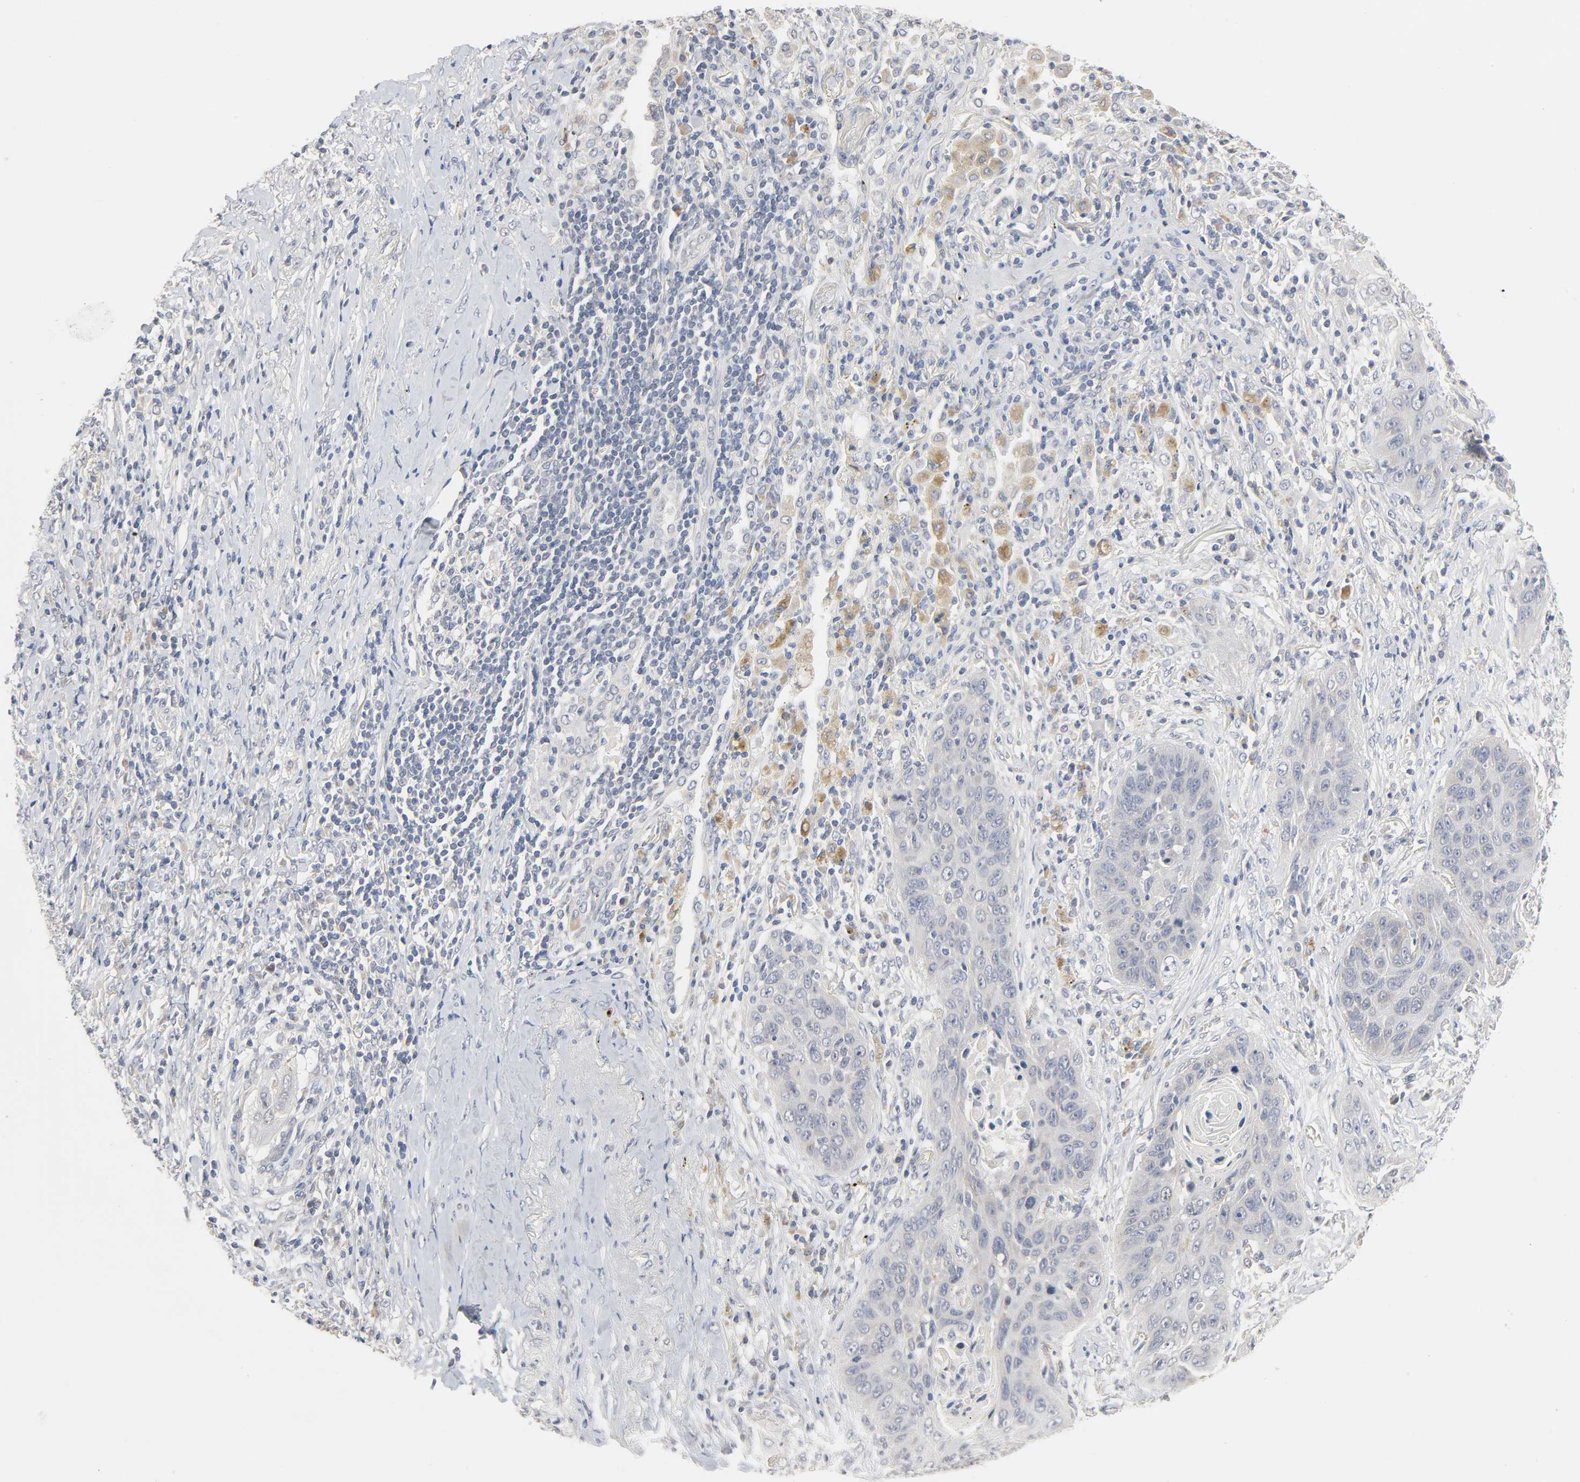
{"staining": {"intensity": "negative", "quantity": "none", "location": "none"}, "tissue": "lung cancer", "cell_type": "Tumor cells", "image_type": "cancer", "snomed": [{"axis": "morphology", "description": "Squamous cell carcinoma, NOS"}, {"axis": "topography", "description": "Lung"}], "caption": "The photomicrograph exhibits no staining of tumor cells in squamous cell carcinoma (lung). (Stains: DAB (3,3'-diaminobenzidine) immunohistochemistry (IHC) with hematoxylin counter stain, Microscopy: brightfield microscopy at high magnification).", "gene": "CLEC4E", "patient": {"sex": "female", "age": 67}}